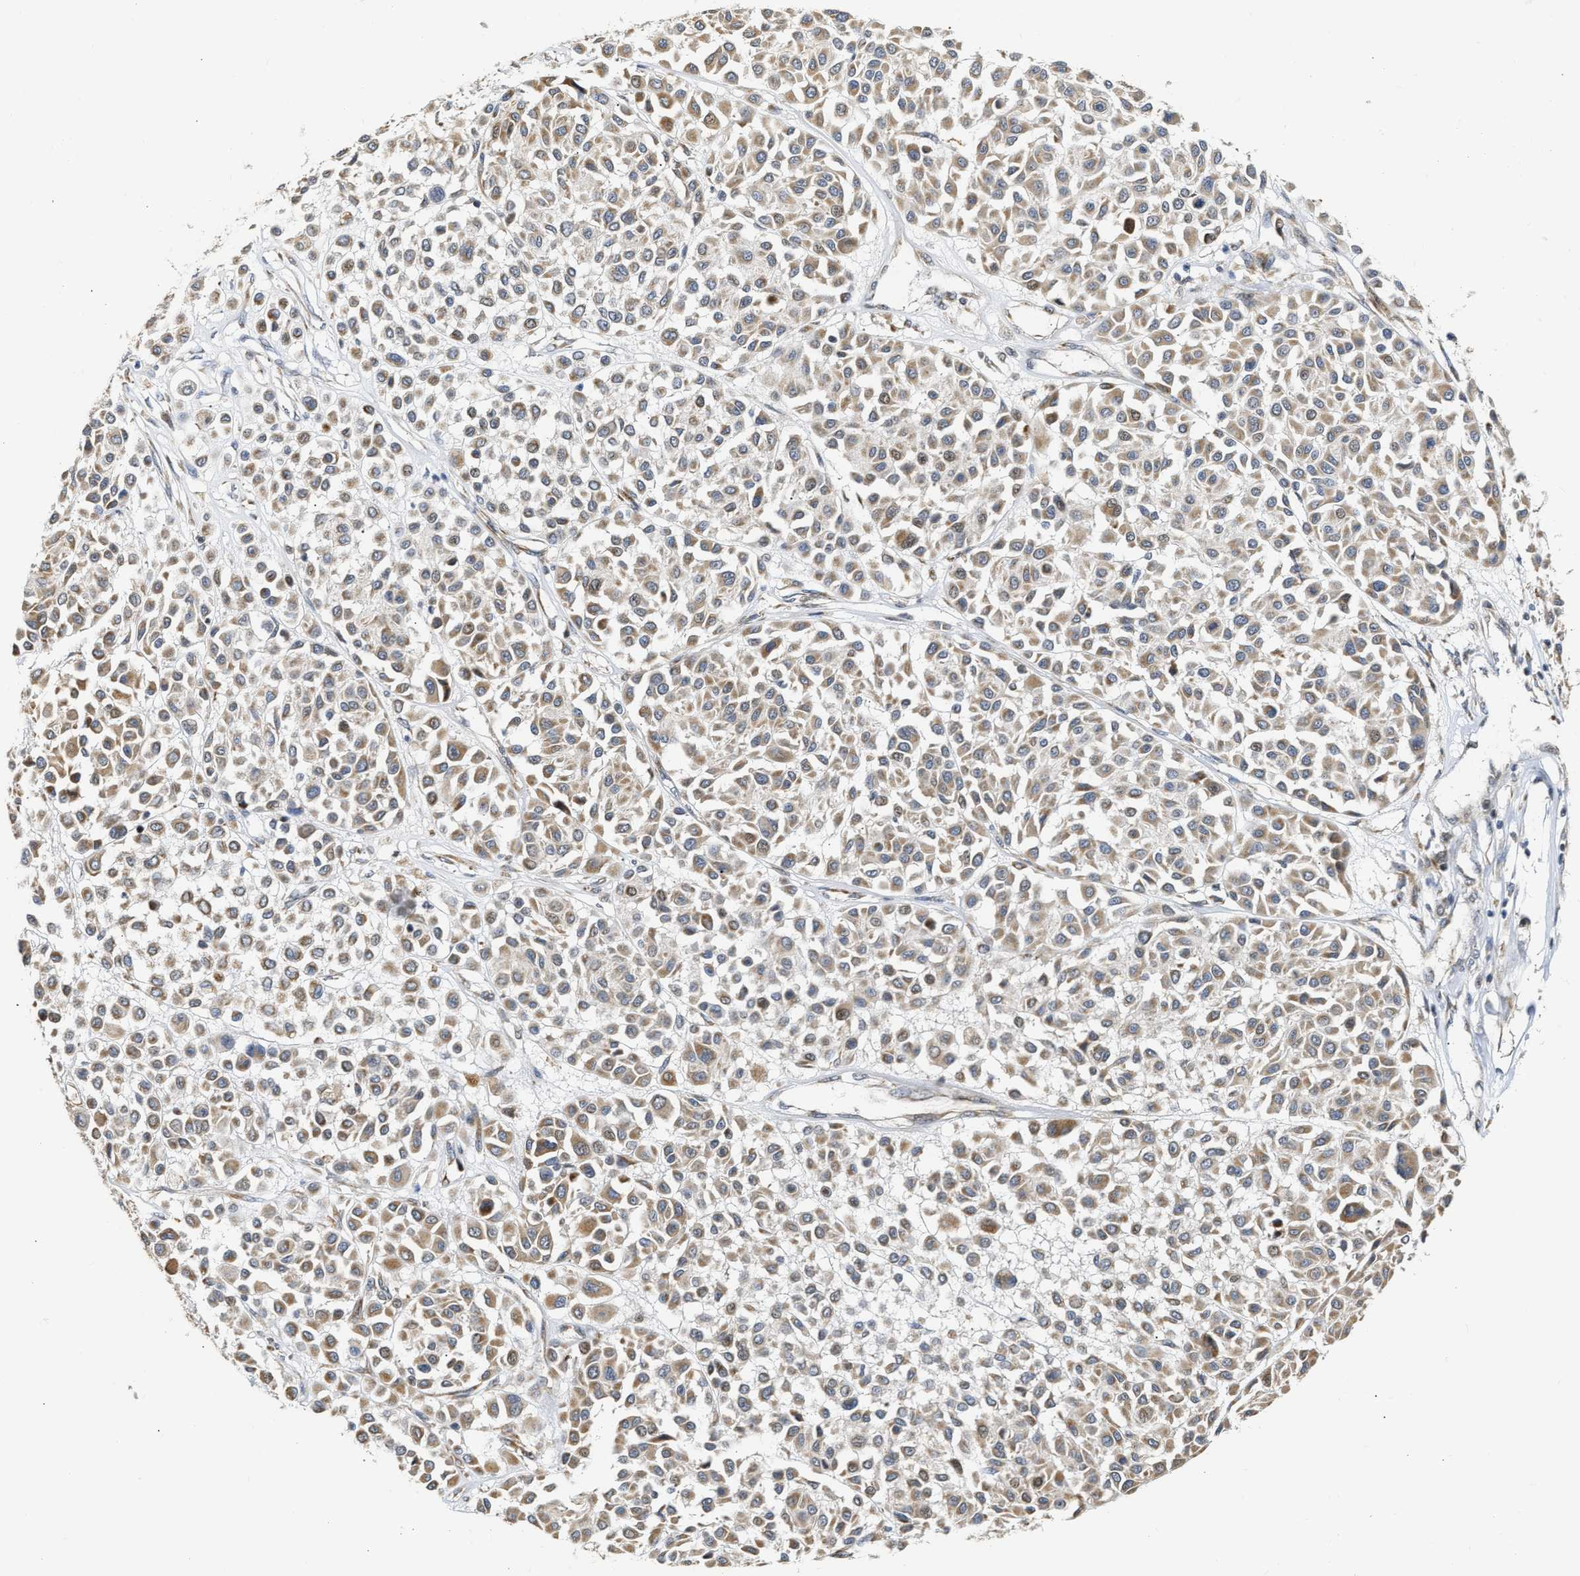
{"staining": {"intensity": "weak", "quantity": ">75%", "location": "cytoplasmic/membranous"}, "tissue": "melanoma", "cell_type": "Tumor cells", "image_type": "cancer", "snomed": [{"axis": "morphology", "description": "Malignant melanoma, Metastatic site"}, {"axis": "topography", "description": "Soft tissue"}], "caption": "Malignant melanoma (metastatic site) stained for a protein (brown) reveals weak cytoplasmic/membranous positive positivity in about >75% of tumor cells.", "gene": "DEPTOR", "patient": {"sex": "male", "age": 41}}